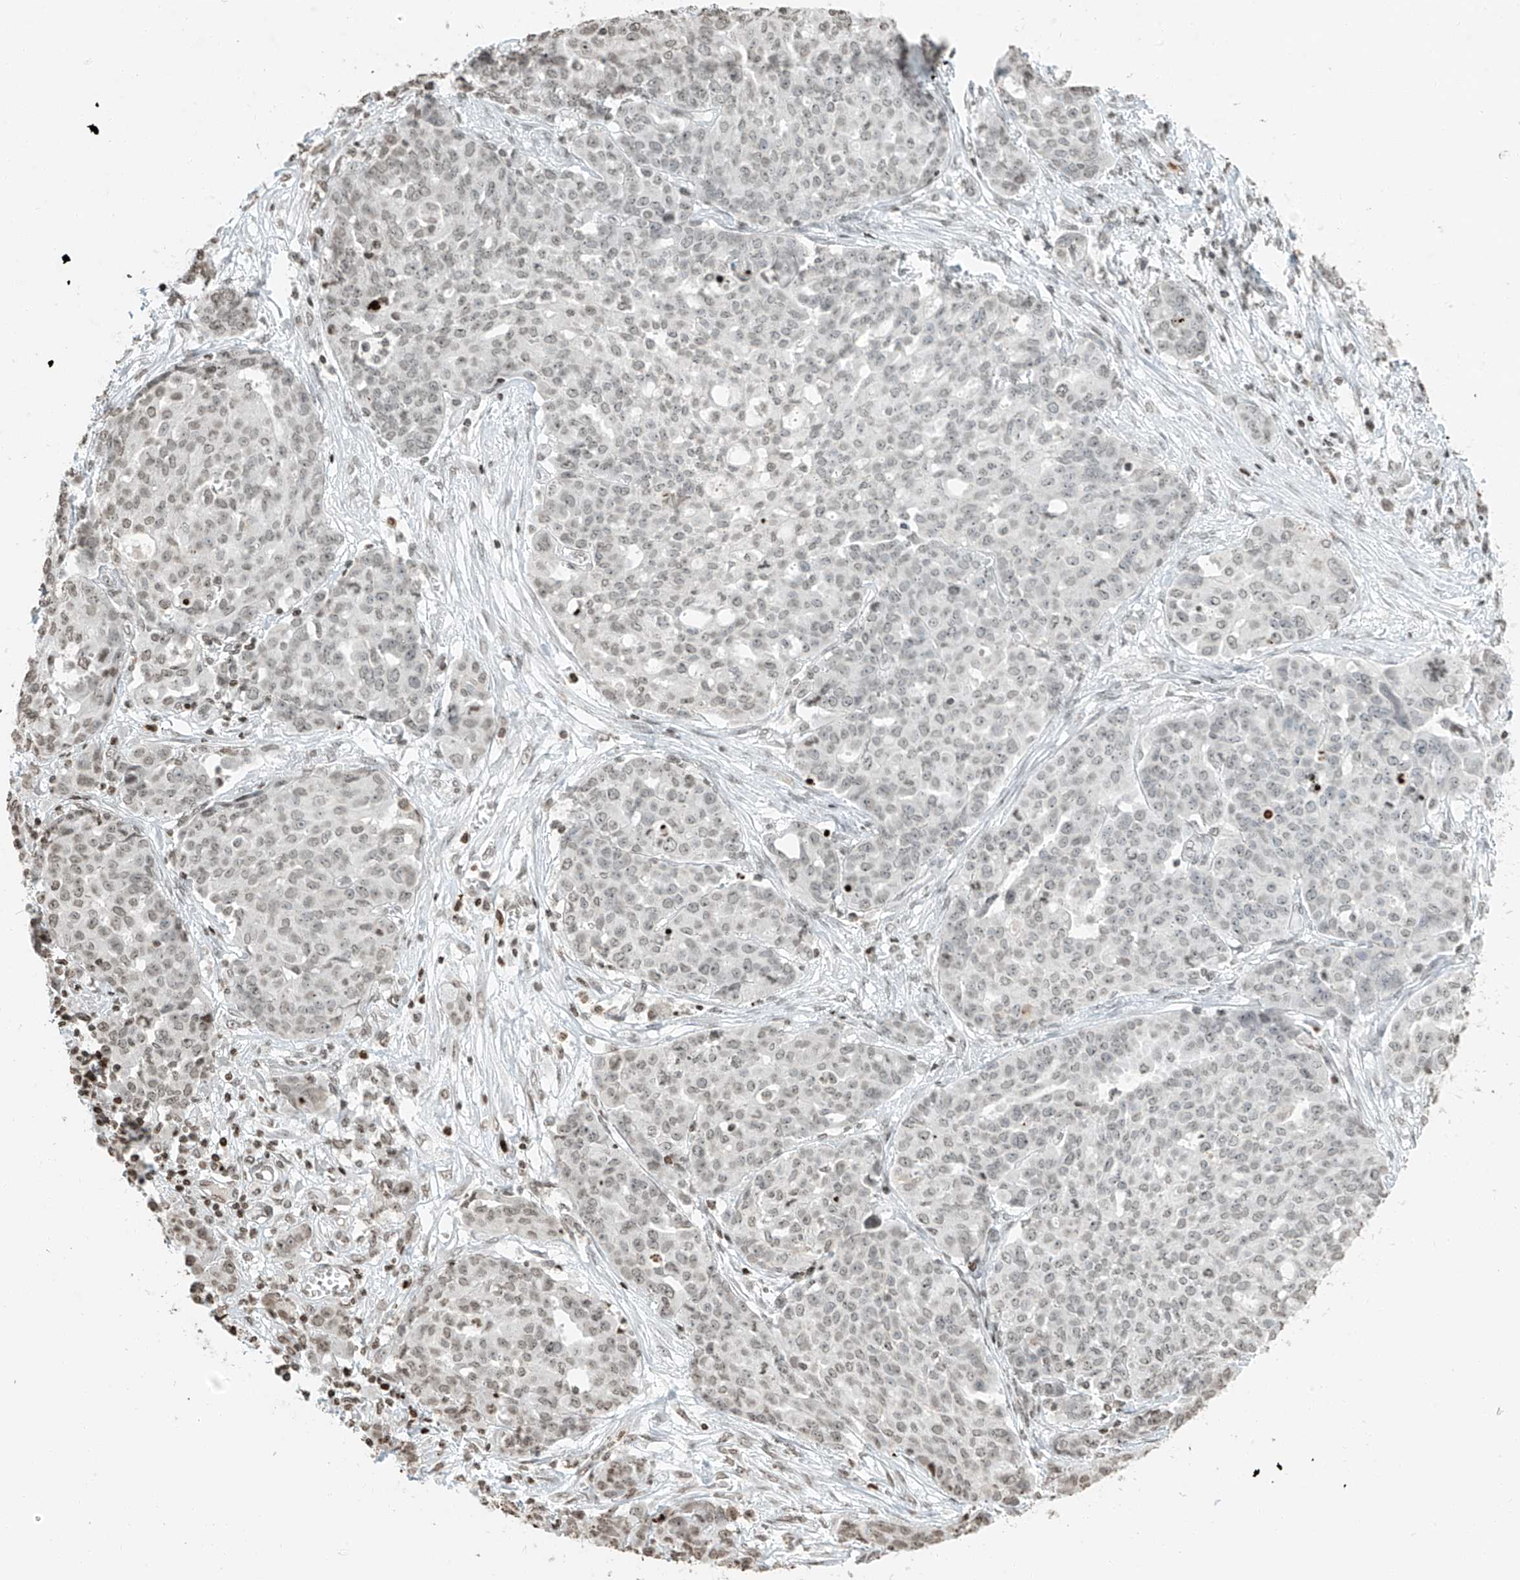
{"staining": {"intensity": "weak", "quantity": "25%-75%", "location": "nuclear"}, "tissue": "ovarian cancer", "cell_type": "Tumor cells", "image_type": "cancer", "snomed": [{"axis": "morphology", "description": "Cystadenocarcinoma, serous, NOS"}, {"axis": "topography", "description": "Soft tissue"}, {"axis": "topography", "description": "Ovary"}], "caption": "Tumor cells show low levels of weak nuclear expression in approximately 25%-75% of cells in ovarian cancer (serous cystadenocarcinoma). (Stains: DAB (3,3'-diaminobenzidine) in brown, nuclei in blue, Microscopy: brightfield microscopy at high magnification).", "gene": "C17orf58", "patient": {"sex": "female", "age": 57}}